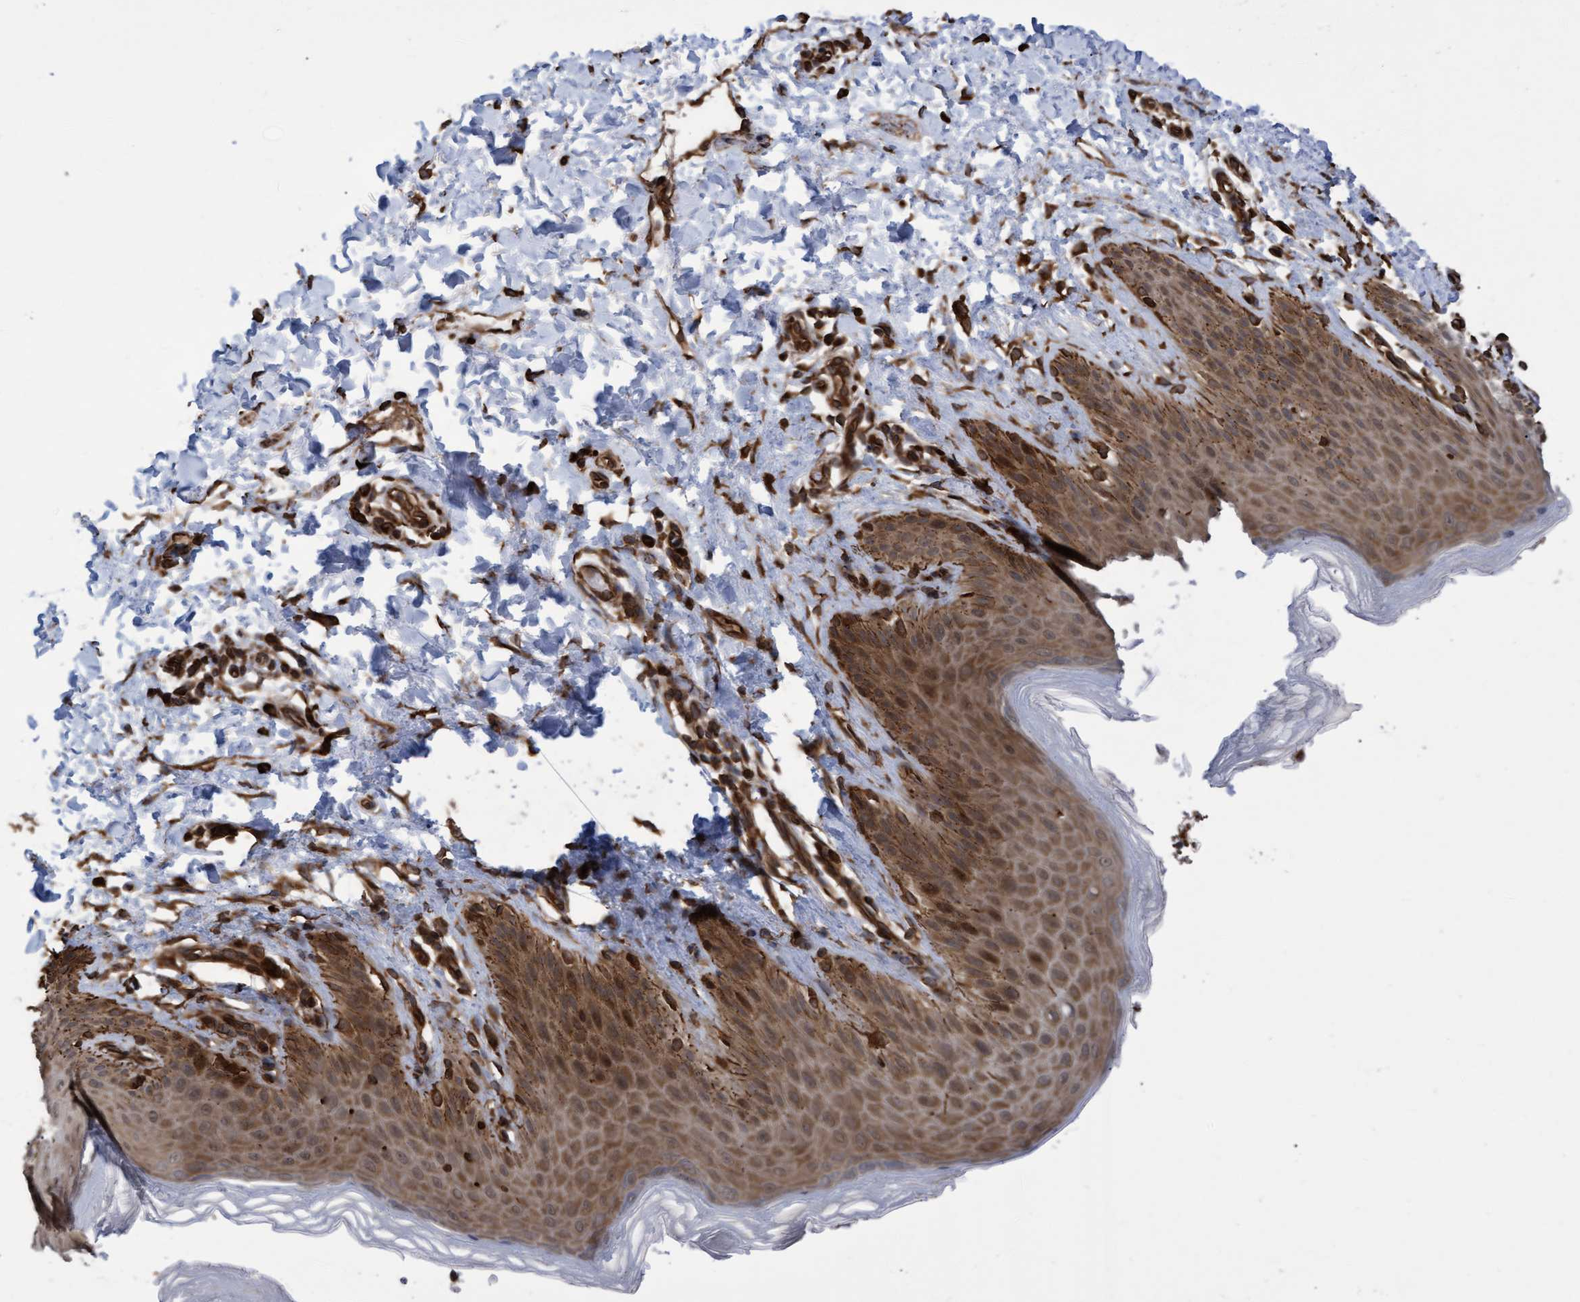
{"staining": {"intensity": "moderate", "quantity": "25%-75%", "location": "cytoplasmic/membranous"}, "tissue": "skin", "cell_type": "Epidermal cells", "image_type": "normal", "snomed": [{"axis": "morphology", "description": "Normal tissue, NOS"}, {"axis": "topography", "description": "Anal"}, {"axis": "topography", "description": "Peripheral nerve tissue"}], "caption": "The micrograph demonstrates staining of unremarkable skin, revealing moderate cytoplasmic/membranous protein staining (brown color) within epidermal cells. Immunohistochemistry (ihc) stains the protein in brown and the nuclei are stained blue.", "gene": "TNFRSF10B", "patient": {"sex": "male", "age": 44}}